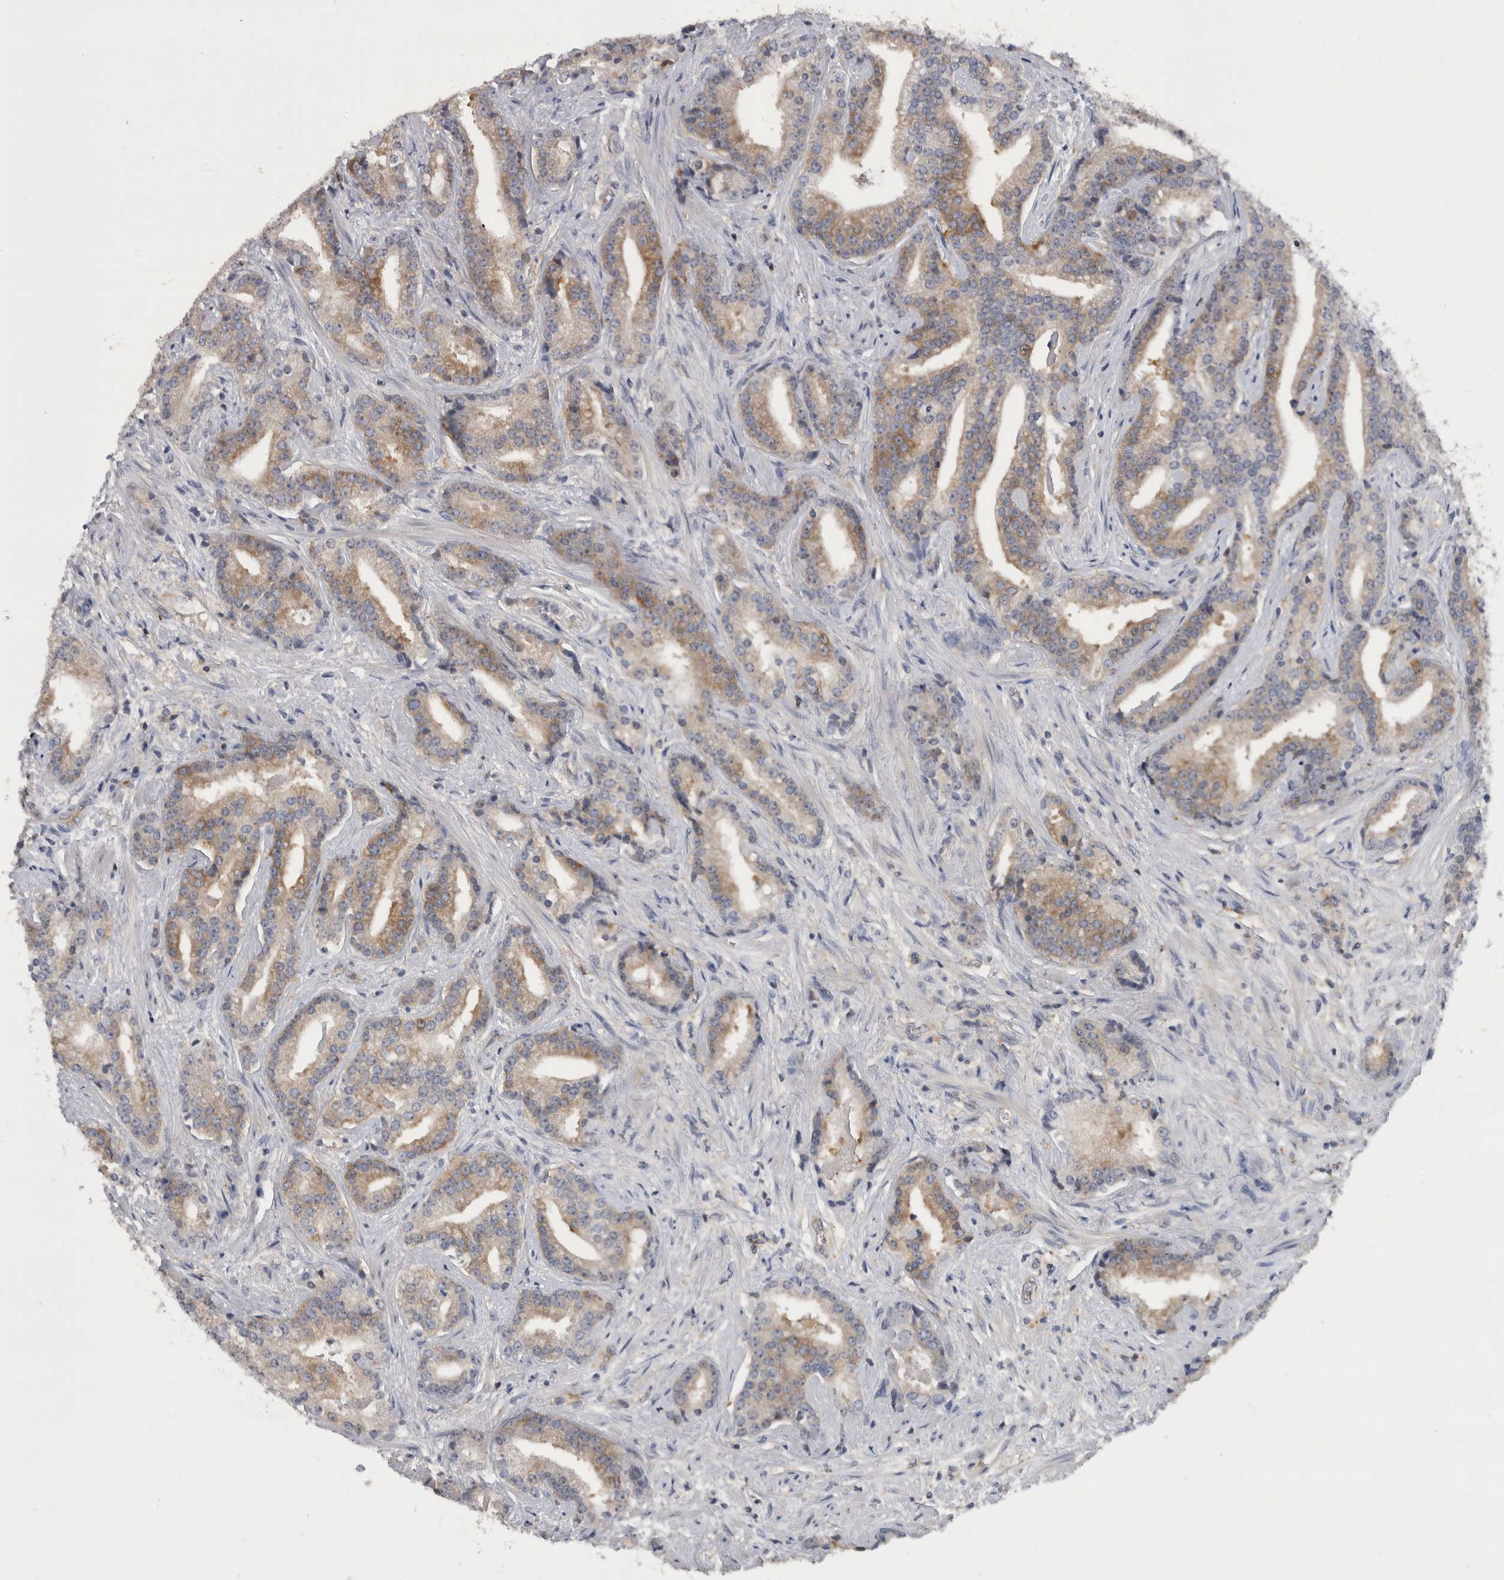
{"staining": {"intensity": "moderate", "quantity": ">75%", "location": "cytoplasmic/membranous"}, "tissue": "prostate cancer", "cell_type": "Tumor cells", "image_type": "cancer", "snomed": [{"axis": "morphology", "description": "Adenocarcinoma, Low grade"}, {"axis": "topography", "description": "Prostate"}], "caption": "Immunohistochemical staining of human prostate low-grade adenocarcinoma reveals medium levels of moderate cytoplasmic/membranous protein positivity in approximately >75% of tumor cells. (DAB (3,3'-diaminobenzidine) IHC with brightfield microscopy, high magnification).", "gene": "NFKB2", "patient": {"sex": "male", "age": 67}}